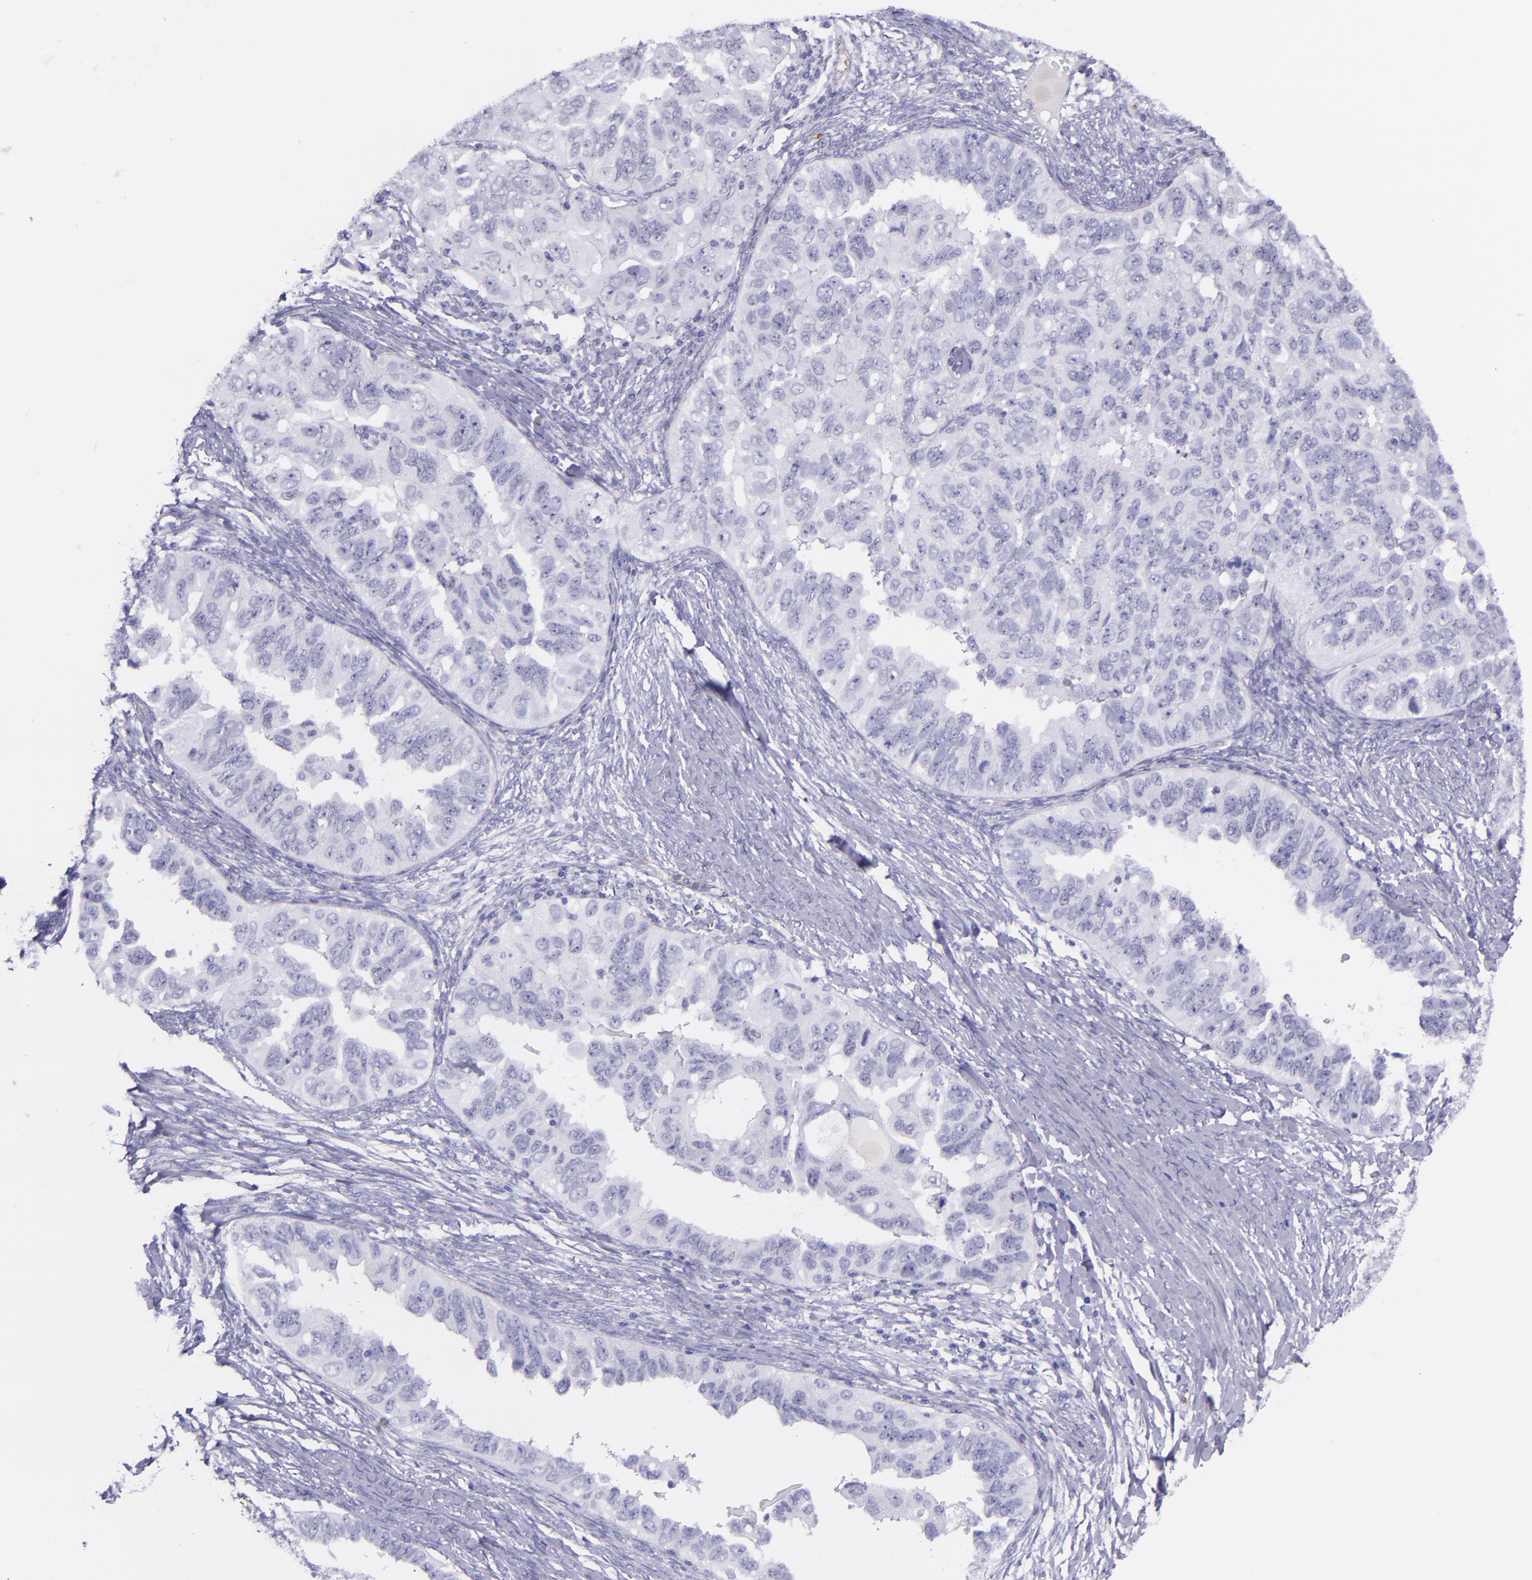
{"staining": {"intensity": "negative", "quantity": "none", "location": "none"}, "tissue": "ovarian cancer", "cell_type": "Tumor cells", "image_type": "cancer", "snomed": [{"axis": "morphology", "description": "Cystadenocarcinoma, serous, NOS"}, {"axis": "topography", "description": "Ovary"}], "caption": "DAB immunohistochemical staining of human serous cystadenocarcinoma (ovarian) reveals no significant staining in tumor cells.", "gene": "SELE", "patient": {"sex": "female", "age": 82}}